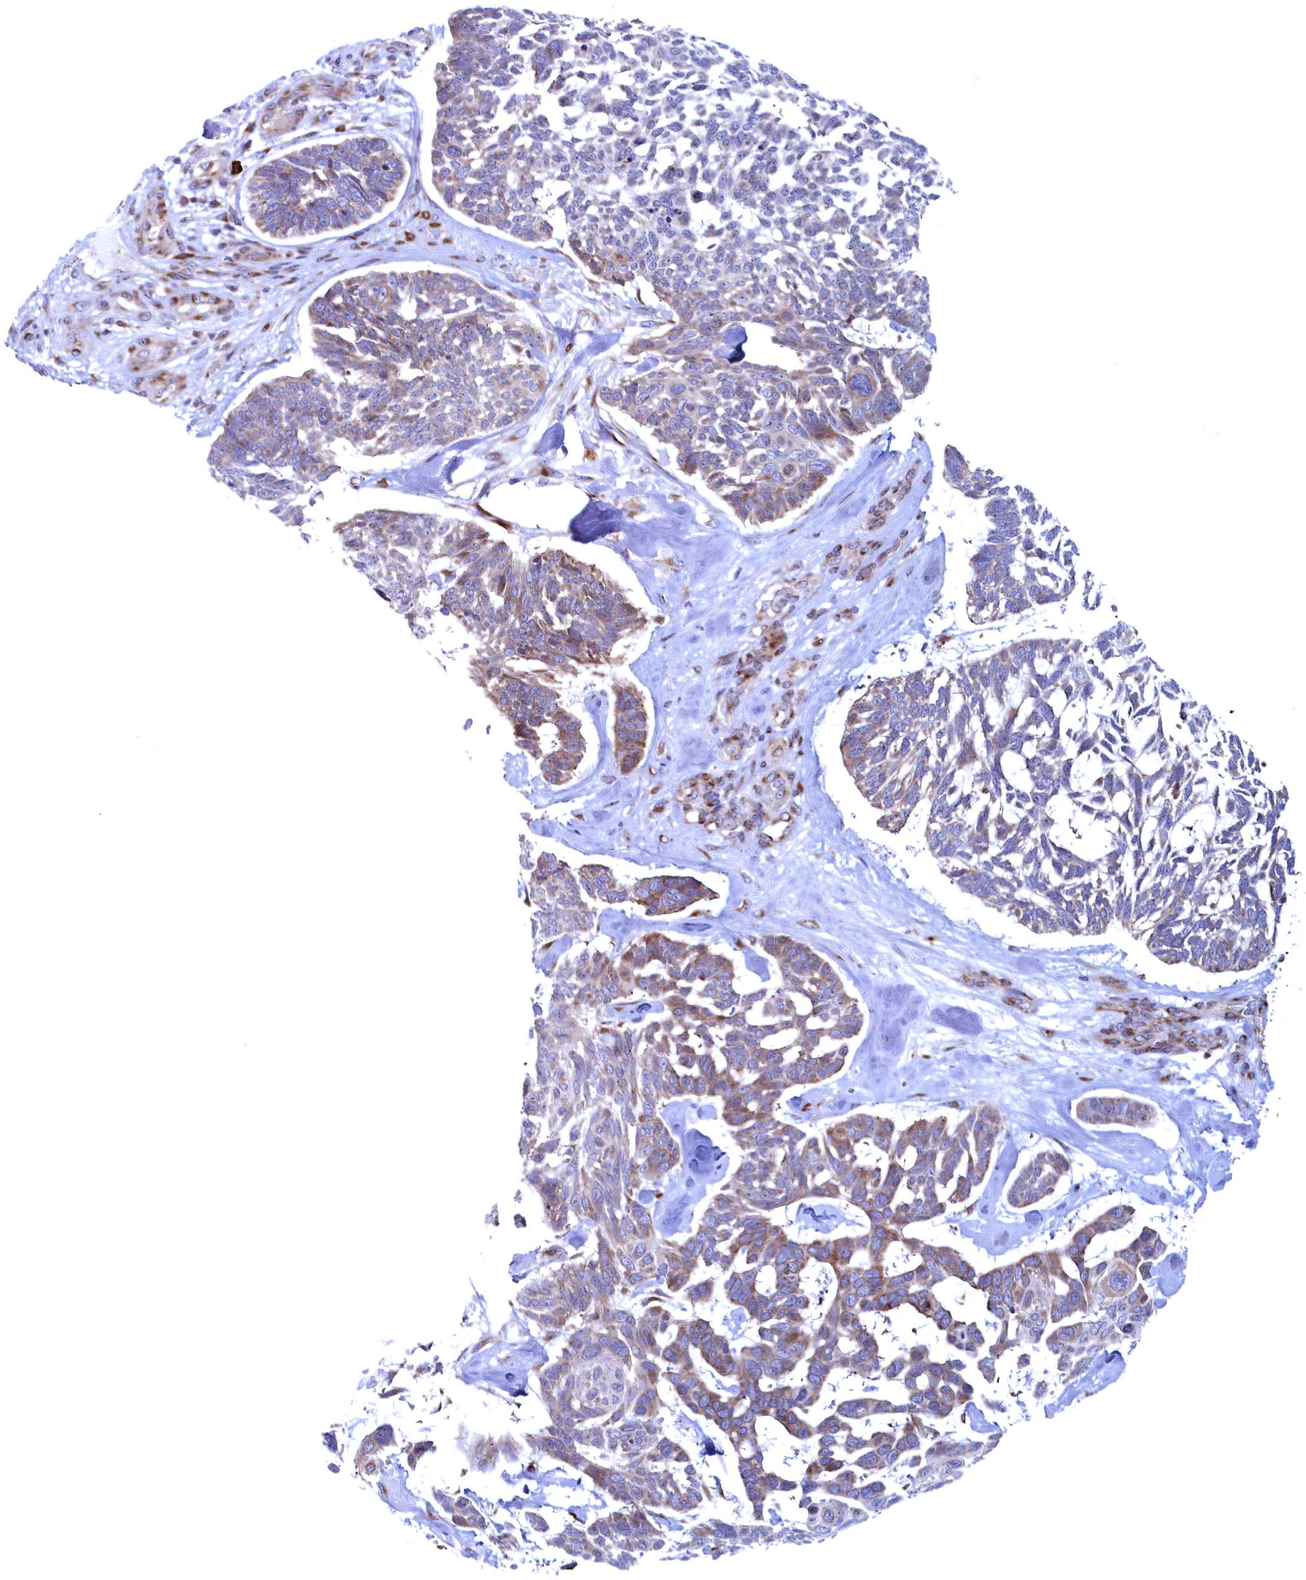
{"staining": {"intensity": "weak", "quantity": "<25%", "location": "cytoplasmic/membranous"}, "tissue": "skin cancer", "cell_type": "Tumor cells", "image_type": "cancer", "snomed": [{"axis": "morphology", "description": "Basal cell carcinoma"}, {"axis": "topography", "description": "Skin"}], "caption": "Tumor cells show no significant staining in skin basal cell carcinoma. The staining is performed using DAB brown chromogen with nuclei counter-stained in using hematoxylin.", "gene": "MTFMT", "patient": {"sex": "male", "age": 88}}